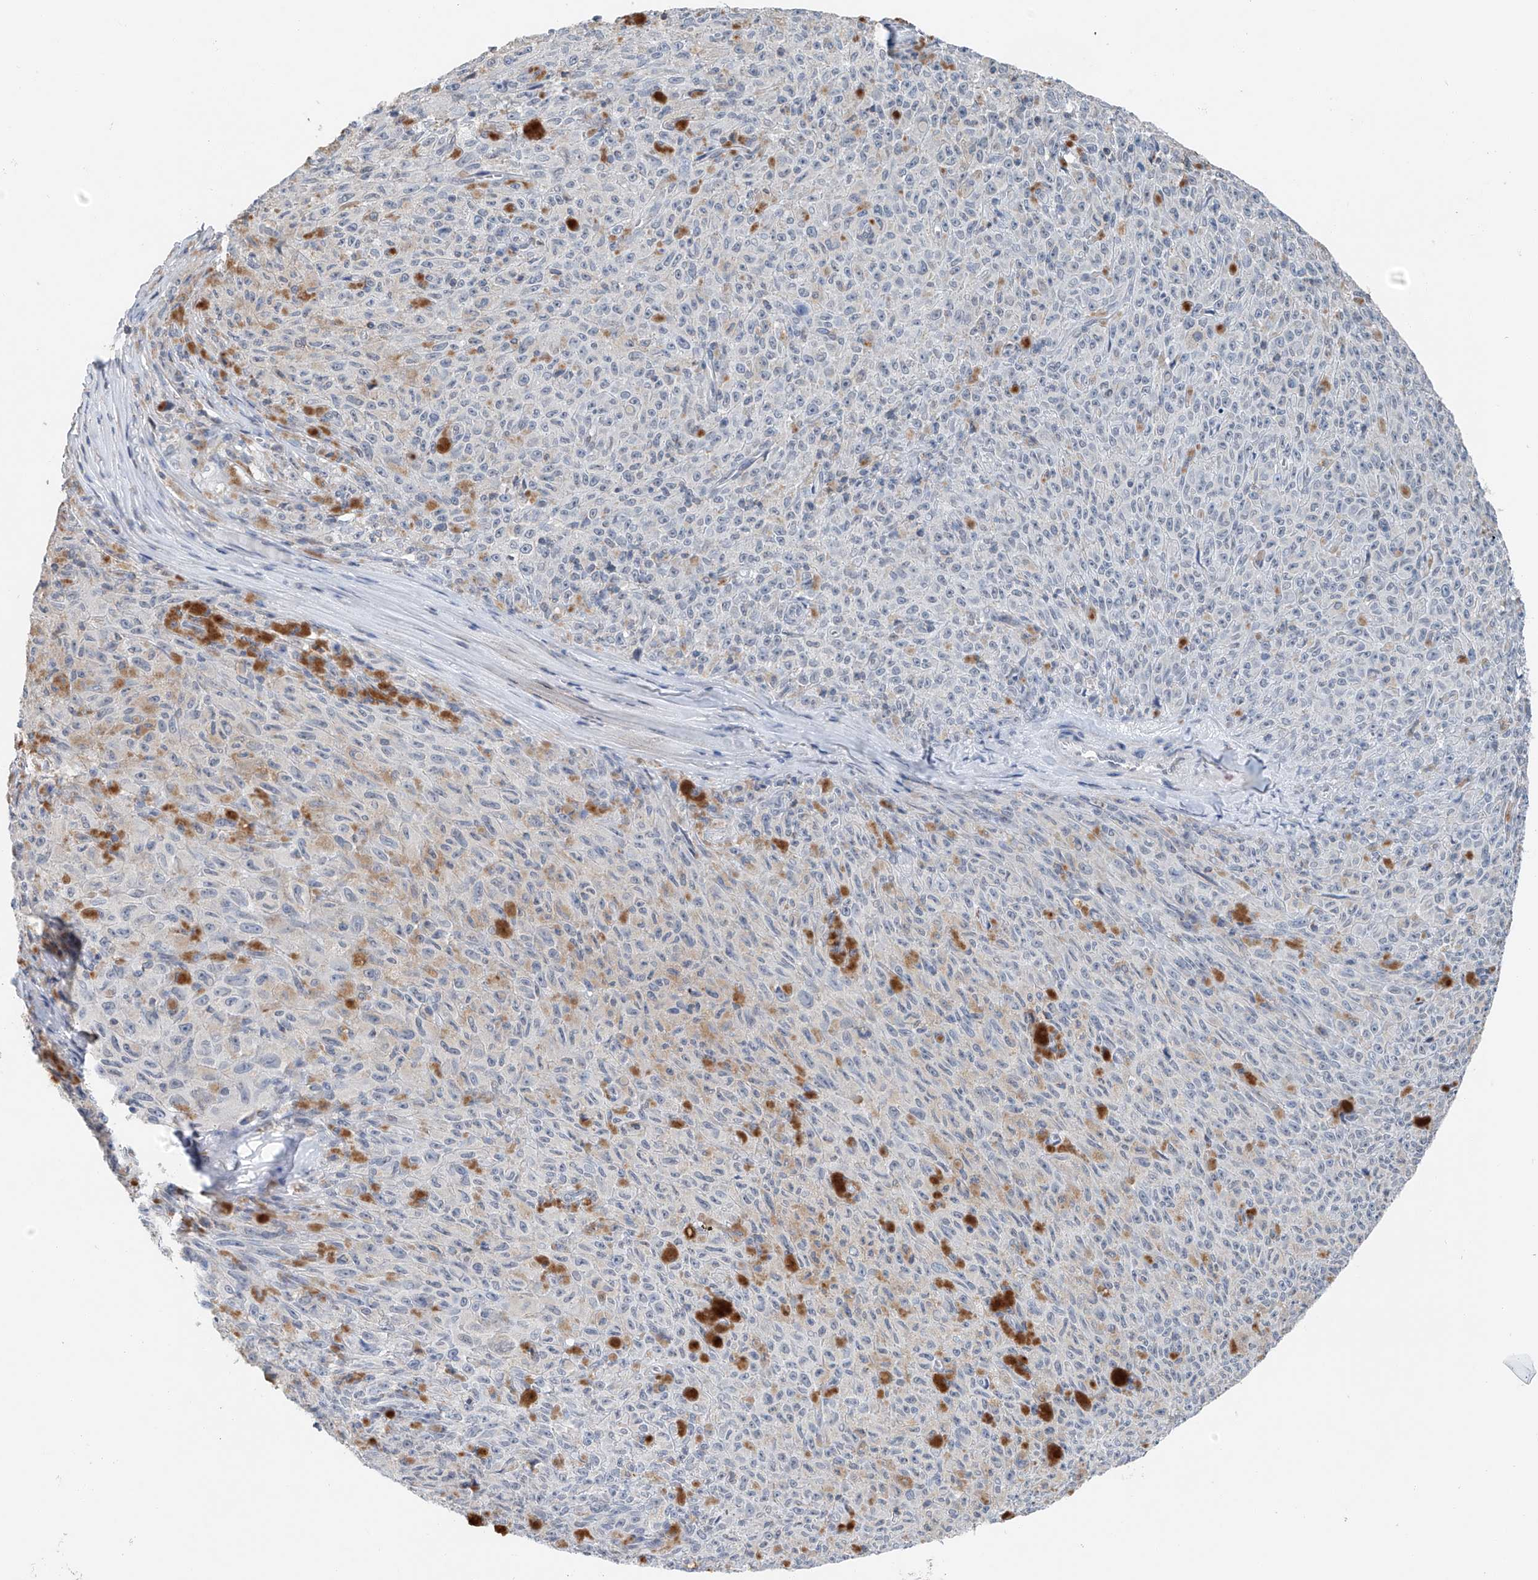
{"staining": {"intensity": "weak", "quantity": "<25%", "location": "cytoplasmic/membranous"}, "tissue": "melanoma", "cell_type": "Tumor cells", "image_type": "cancer", "snomed": [{"axis": "morphology", "description": "Malignant melanoma, NOS"}, {"axis": "topography", "description": "Skin"}], "caption": "High power microscopy photomicrograph of an IHC image of melanoma, revealing no significant positivity in tumor cells.", "gene": "KLF15", "patient": {"sex": "female", "age": 82}}